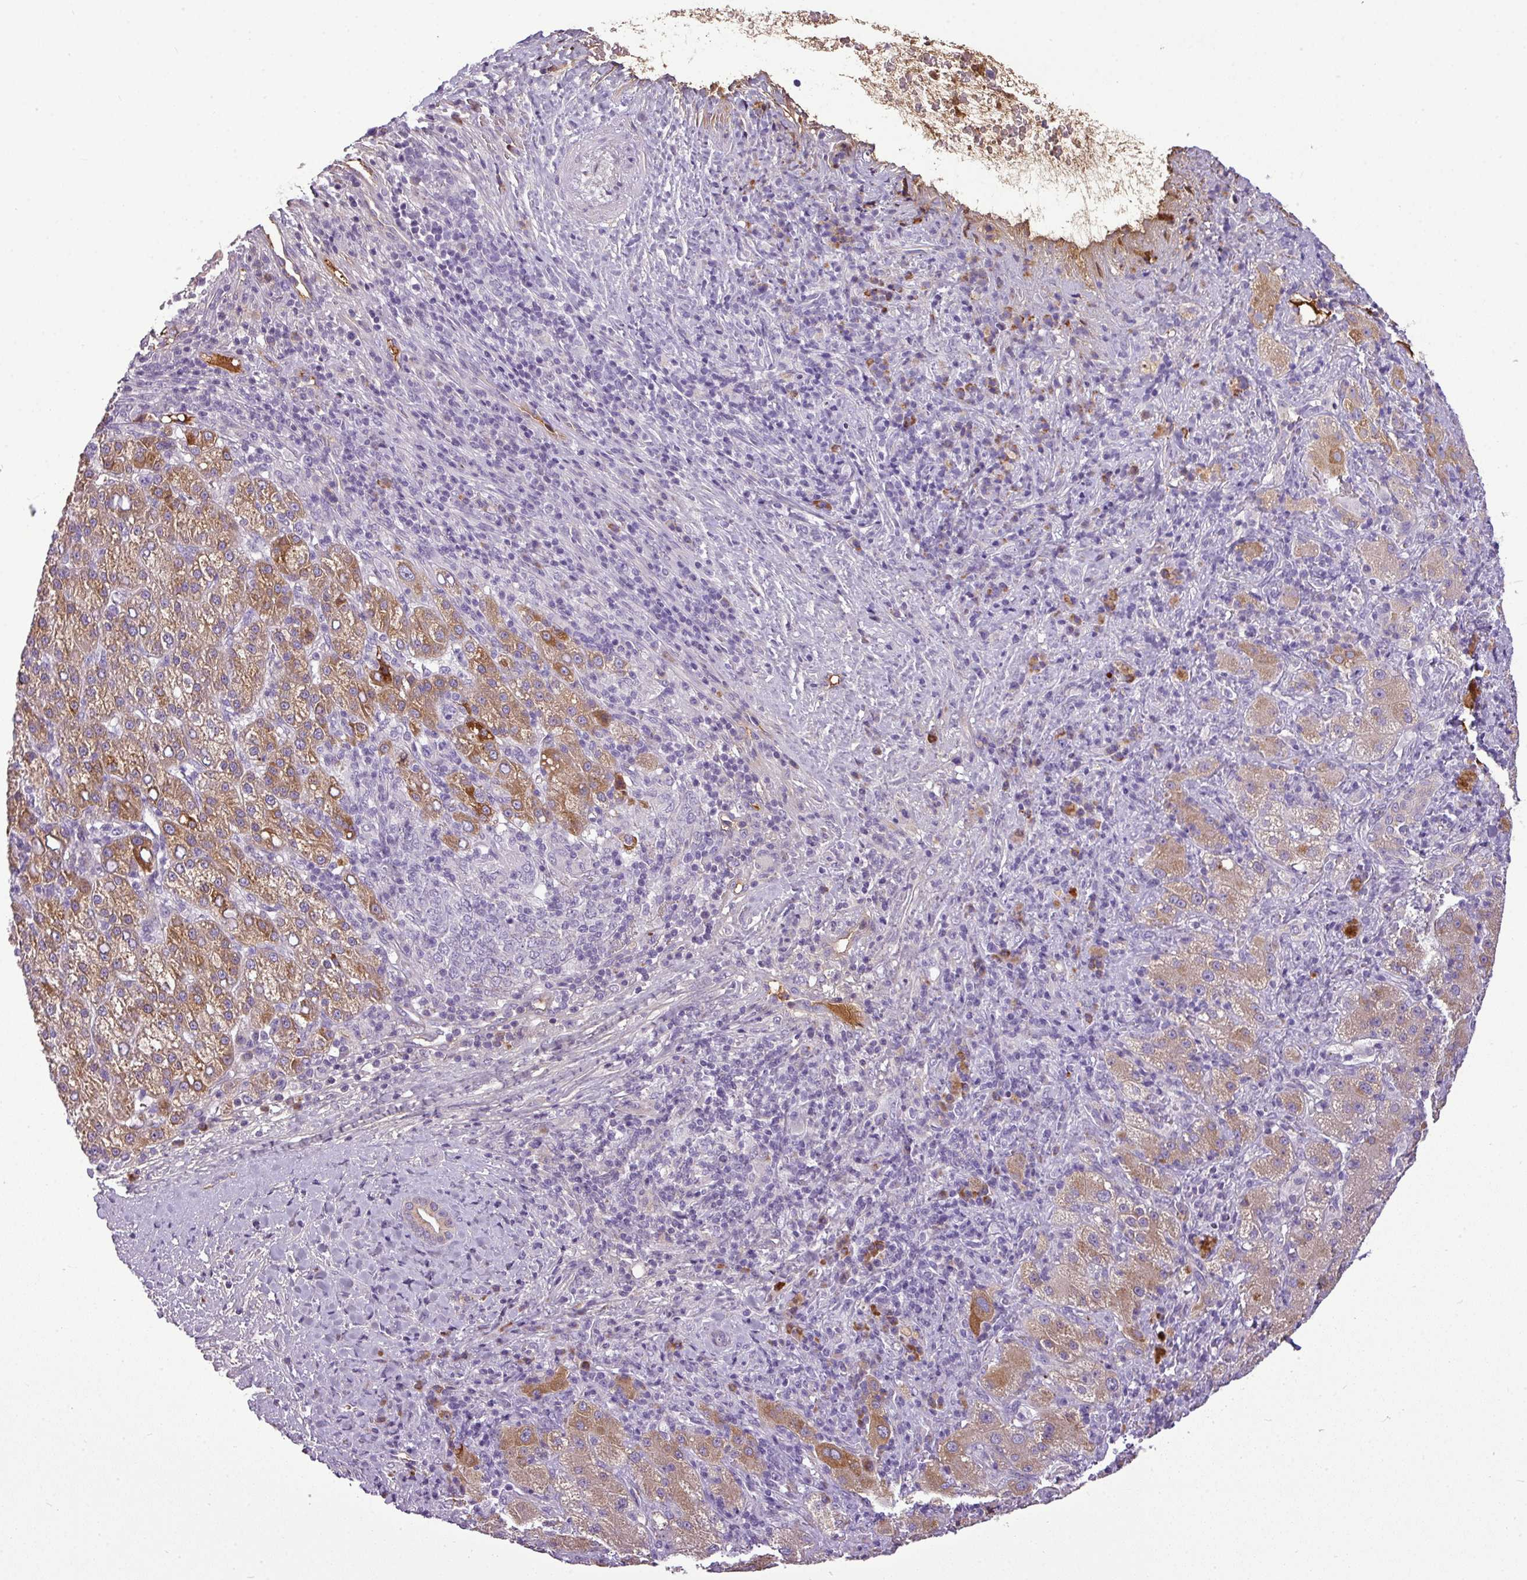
{"staining": {"intensity": "strong", "quantity": "25%-75%", "location": "cytoplasmic/membranous"}, "tissue": "liver cancer", "cell_type": "Tumor cells", "image_type": "cancer", "snomed": [{"axis": "morphology", "description": "Carcinoma, Hepatocellular, NOS"}, {"axis": "topography", "description": "Liver"}], "caption": "A high-resolution photomicrograph shows IHC staining of liver cancer, which shows strong cytoplasmic/membranous expression in about 25%-75% of tumor cells. The staining was performed using DAB to visualize the protein expression in brown, while the nuclei were stained in blue with hematoxylin (Magnification: 20x).", "gene": "C4B", "patient": {"sex": "female", "age": 58}}